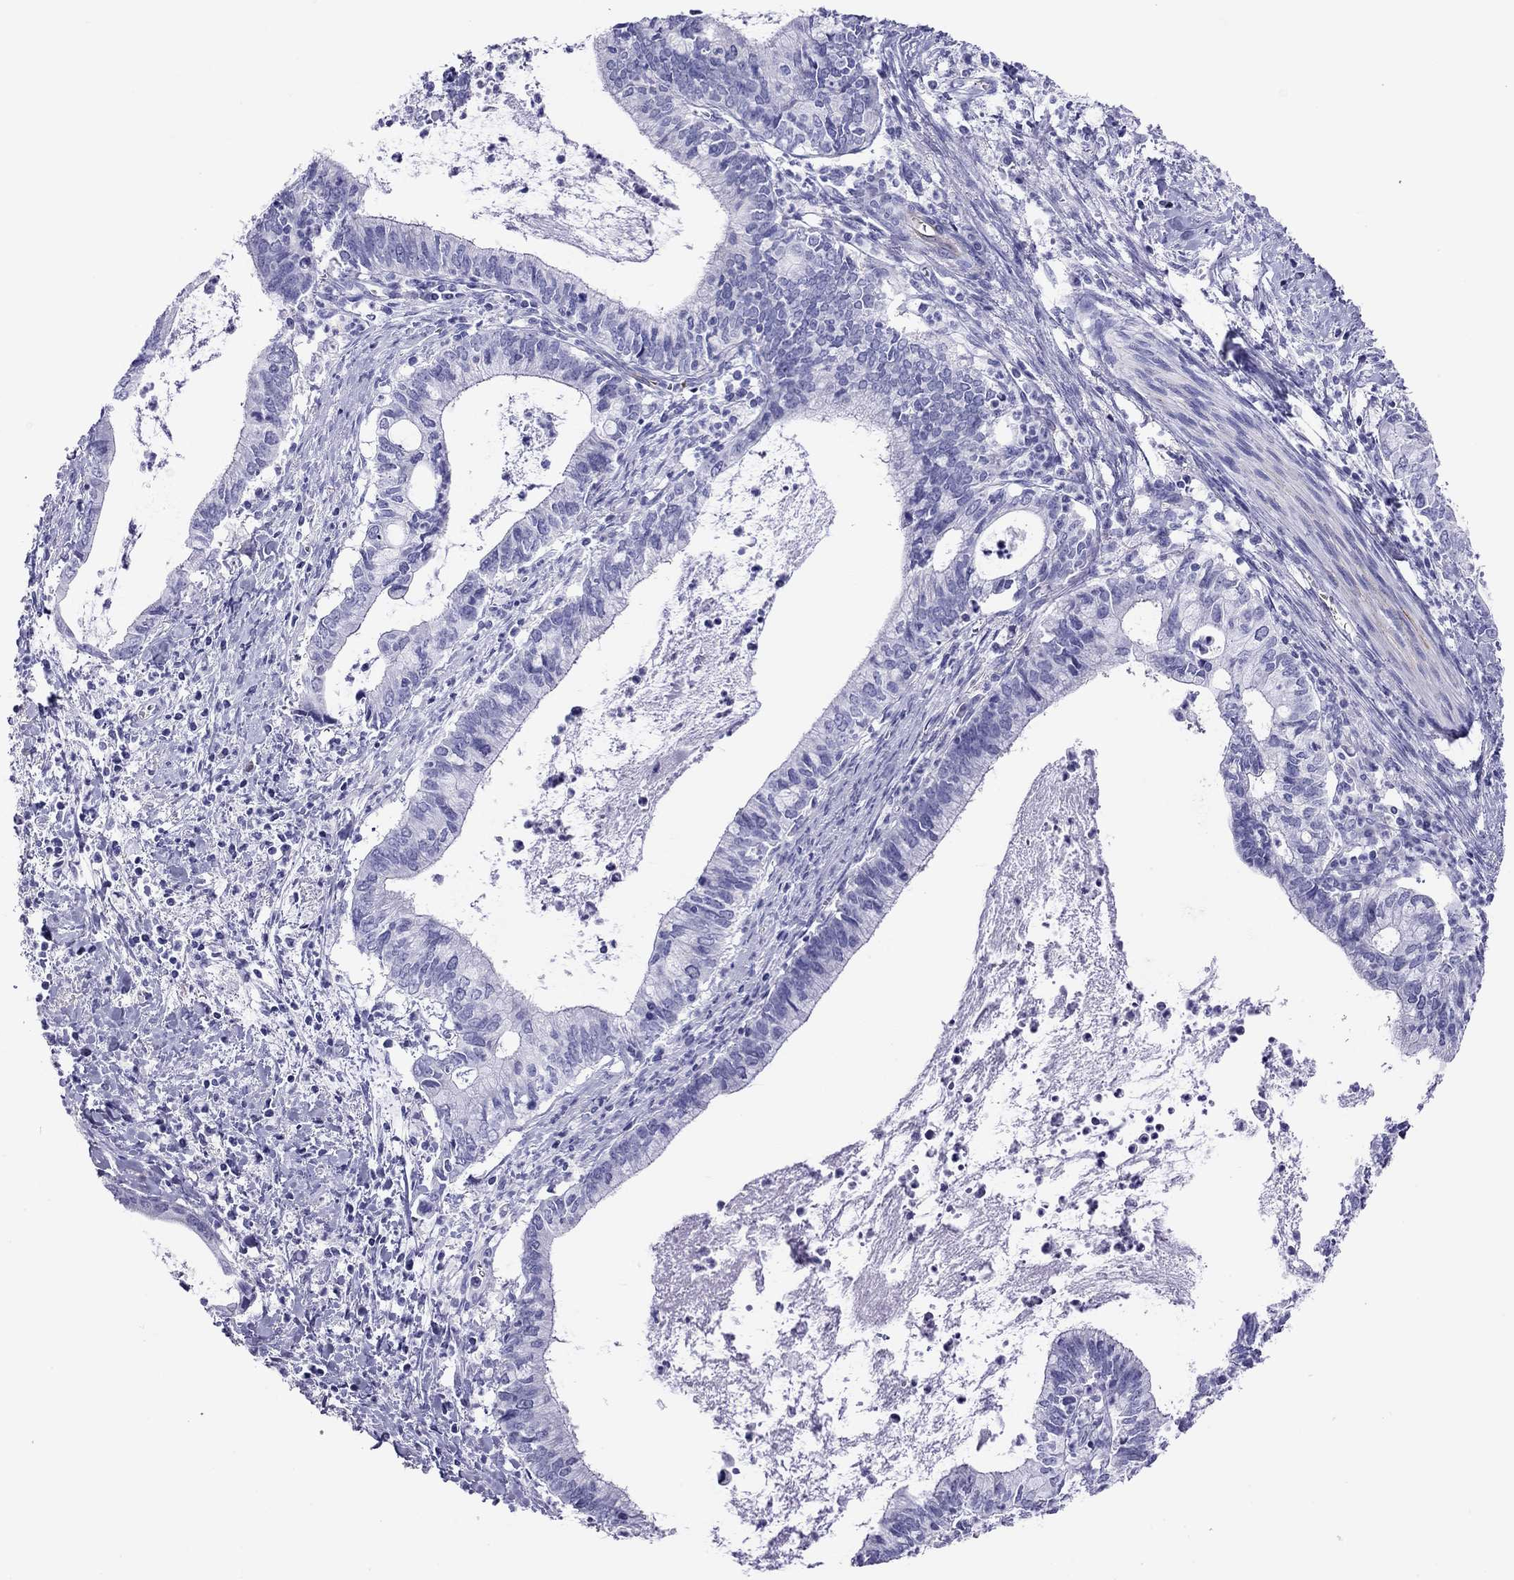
{"staining": {"intensity": "negative", "quantity": "none", "location": "none"}, "tissue": "cervical cancer", "cell_type": "Tumor cells", "image_type": "cancer", "snomed": [{"axis": "morphology", "description": "Adenocarcinoma, NOS"}, {"axis": "topography", "description": "Cervix"}], "caption": "The histopathology image displays no significant expression in tumor cells of cervical cancer (adenocarcinoma). (DAB immunohistochemistry, high magnification).", "gene": "PTPRN", "patient": {"sex": "female", "age": 42}}